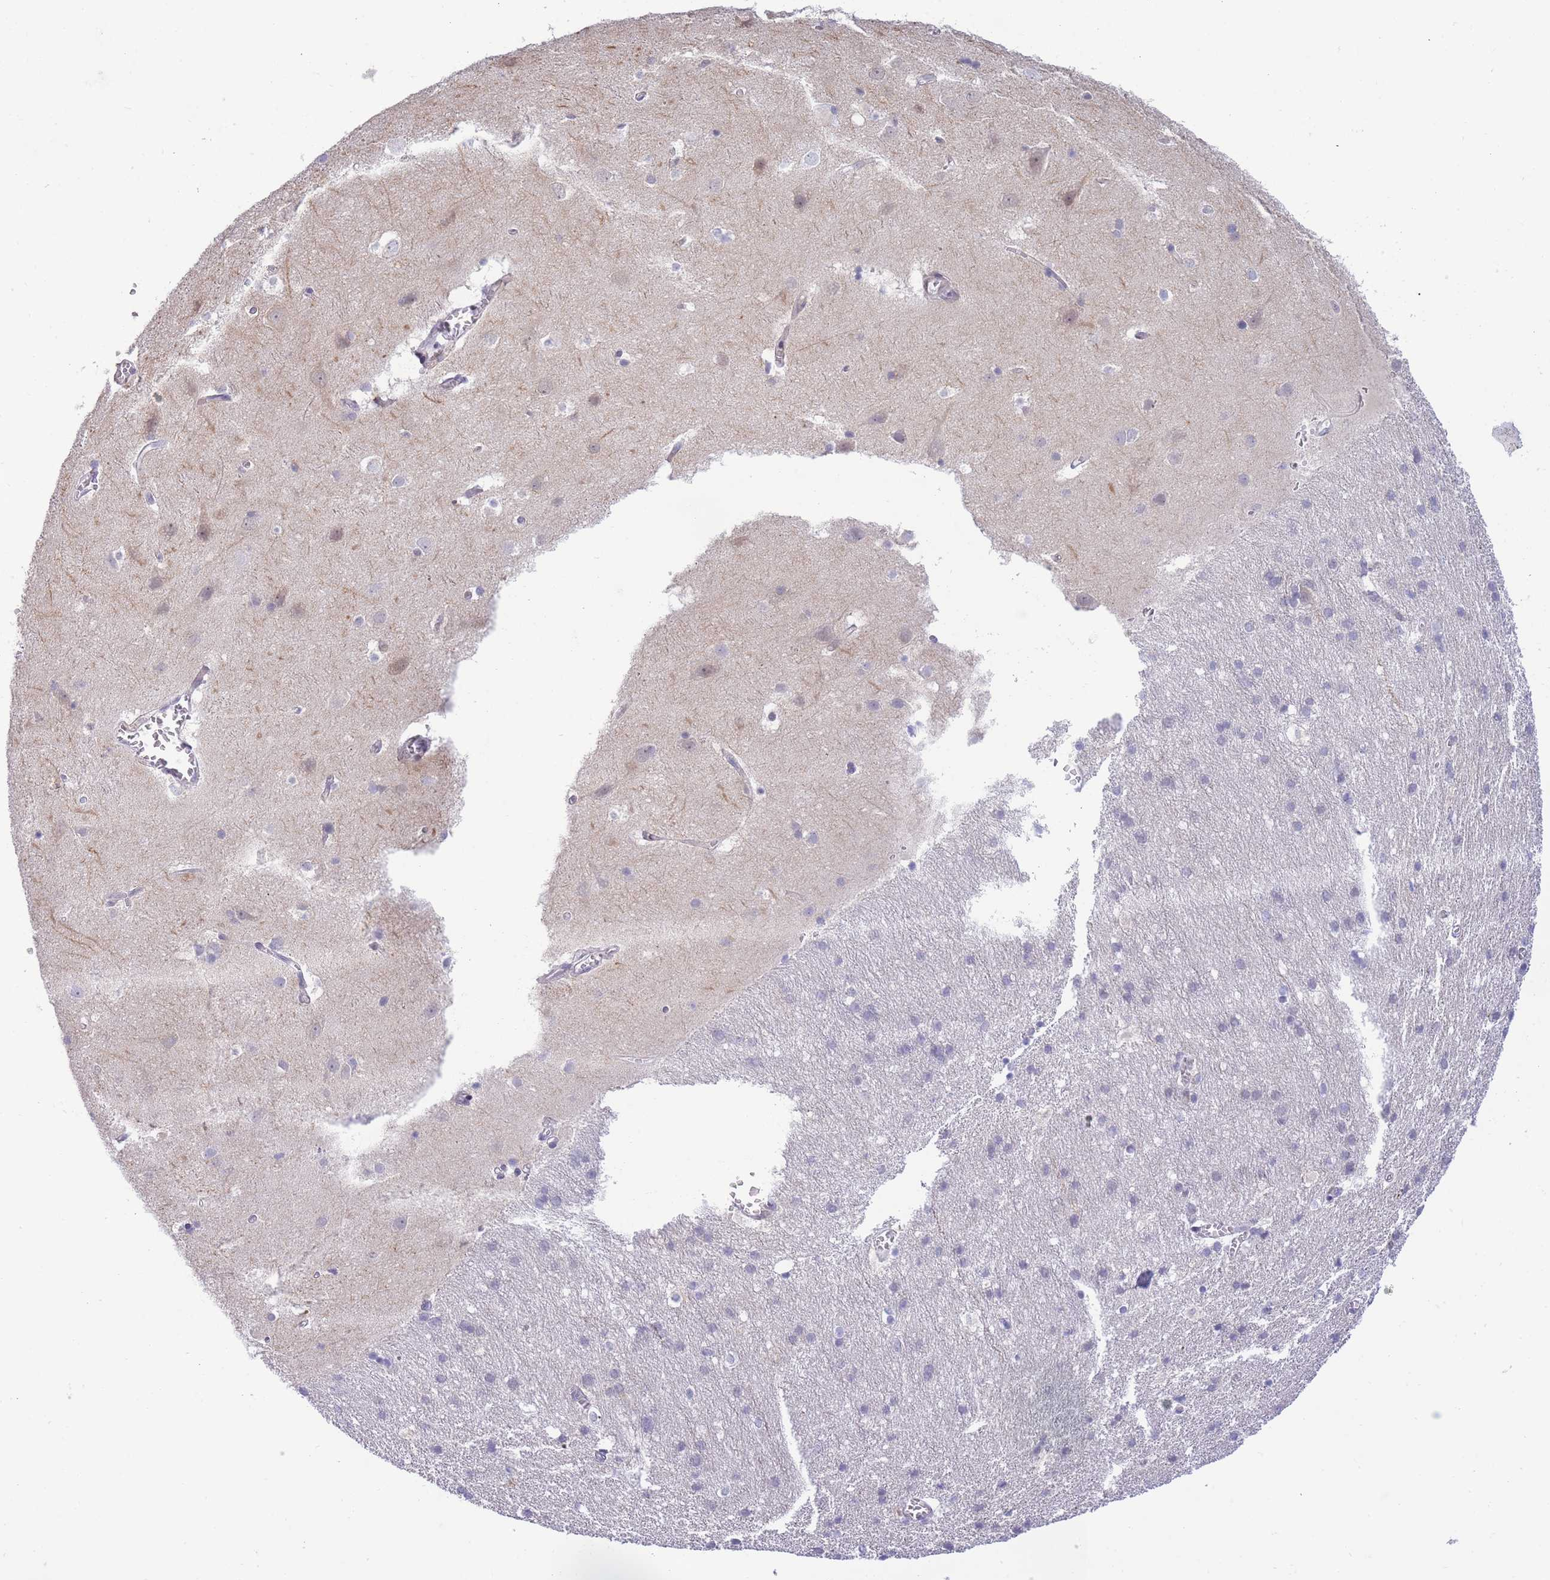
{"staining": {"intensity": "negative", "quantity": "none", "location": "none"}, "tissue": "cerebral cortex", "cell_type": "Endothelial cells", "image_type": "normal", "snomed": [{"axis": "morphology", "description": "Normal tissue, NOS"}, {"axis": "topography", "description": "Cerebral cortex"}], "caption": "This is an immunohistochemistry micrograph of unremarkable human cerebral cortex. There is no positivity in endothelial cells.", "gene": "PRR23A", "patient": {"sex": "male", "age": 54}}